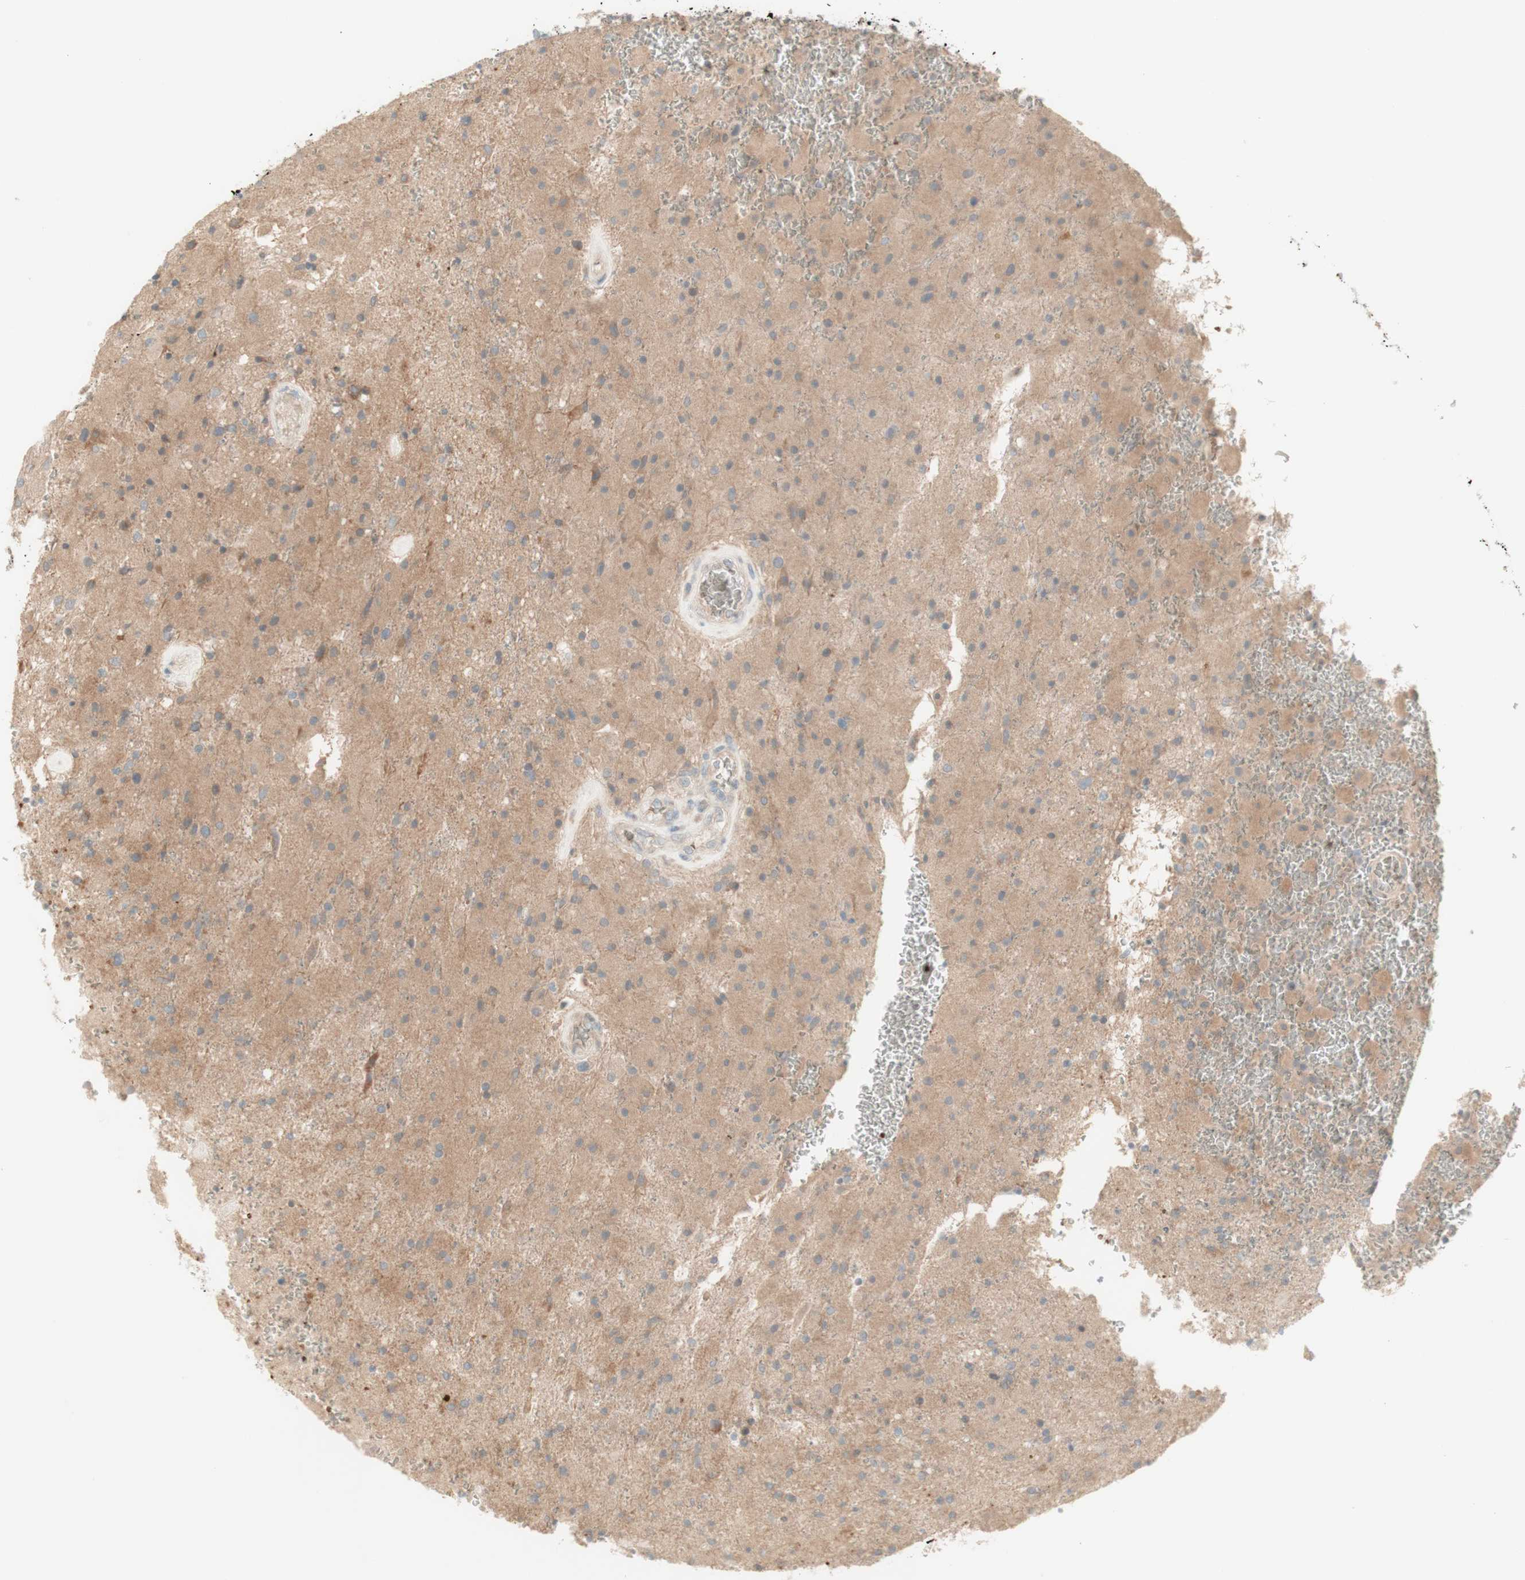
{"staining": {"intensity": "moderate", "quantity": ">75%", "location": "cytoplasmic/membranous"}, "tissue": "glioma", "cell_type": "Tumor cells", "image_type": "cancer", "snomed": [{"axis": "morphology", "description": "Normal tissue, NOS"}, {"axis": "morphology", "description": "Glioma, malignant, High grade"}, {"axis": "topography", "description": "Cerebral cortex"}], "caption": "Protein analysis of malignant glioma (high-grade) tissue shows moderate cytoplasmic/membranous expression in approximately >75% of tumor cells.", "gene": "PTGER4", "patient": {"sex": "male", "age": 77}}